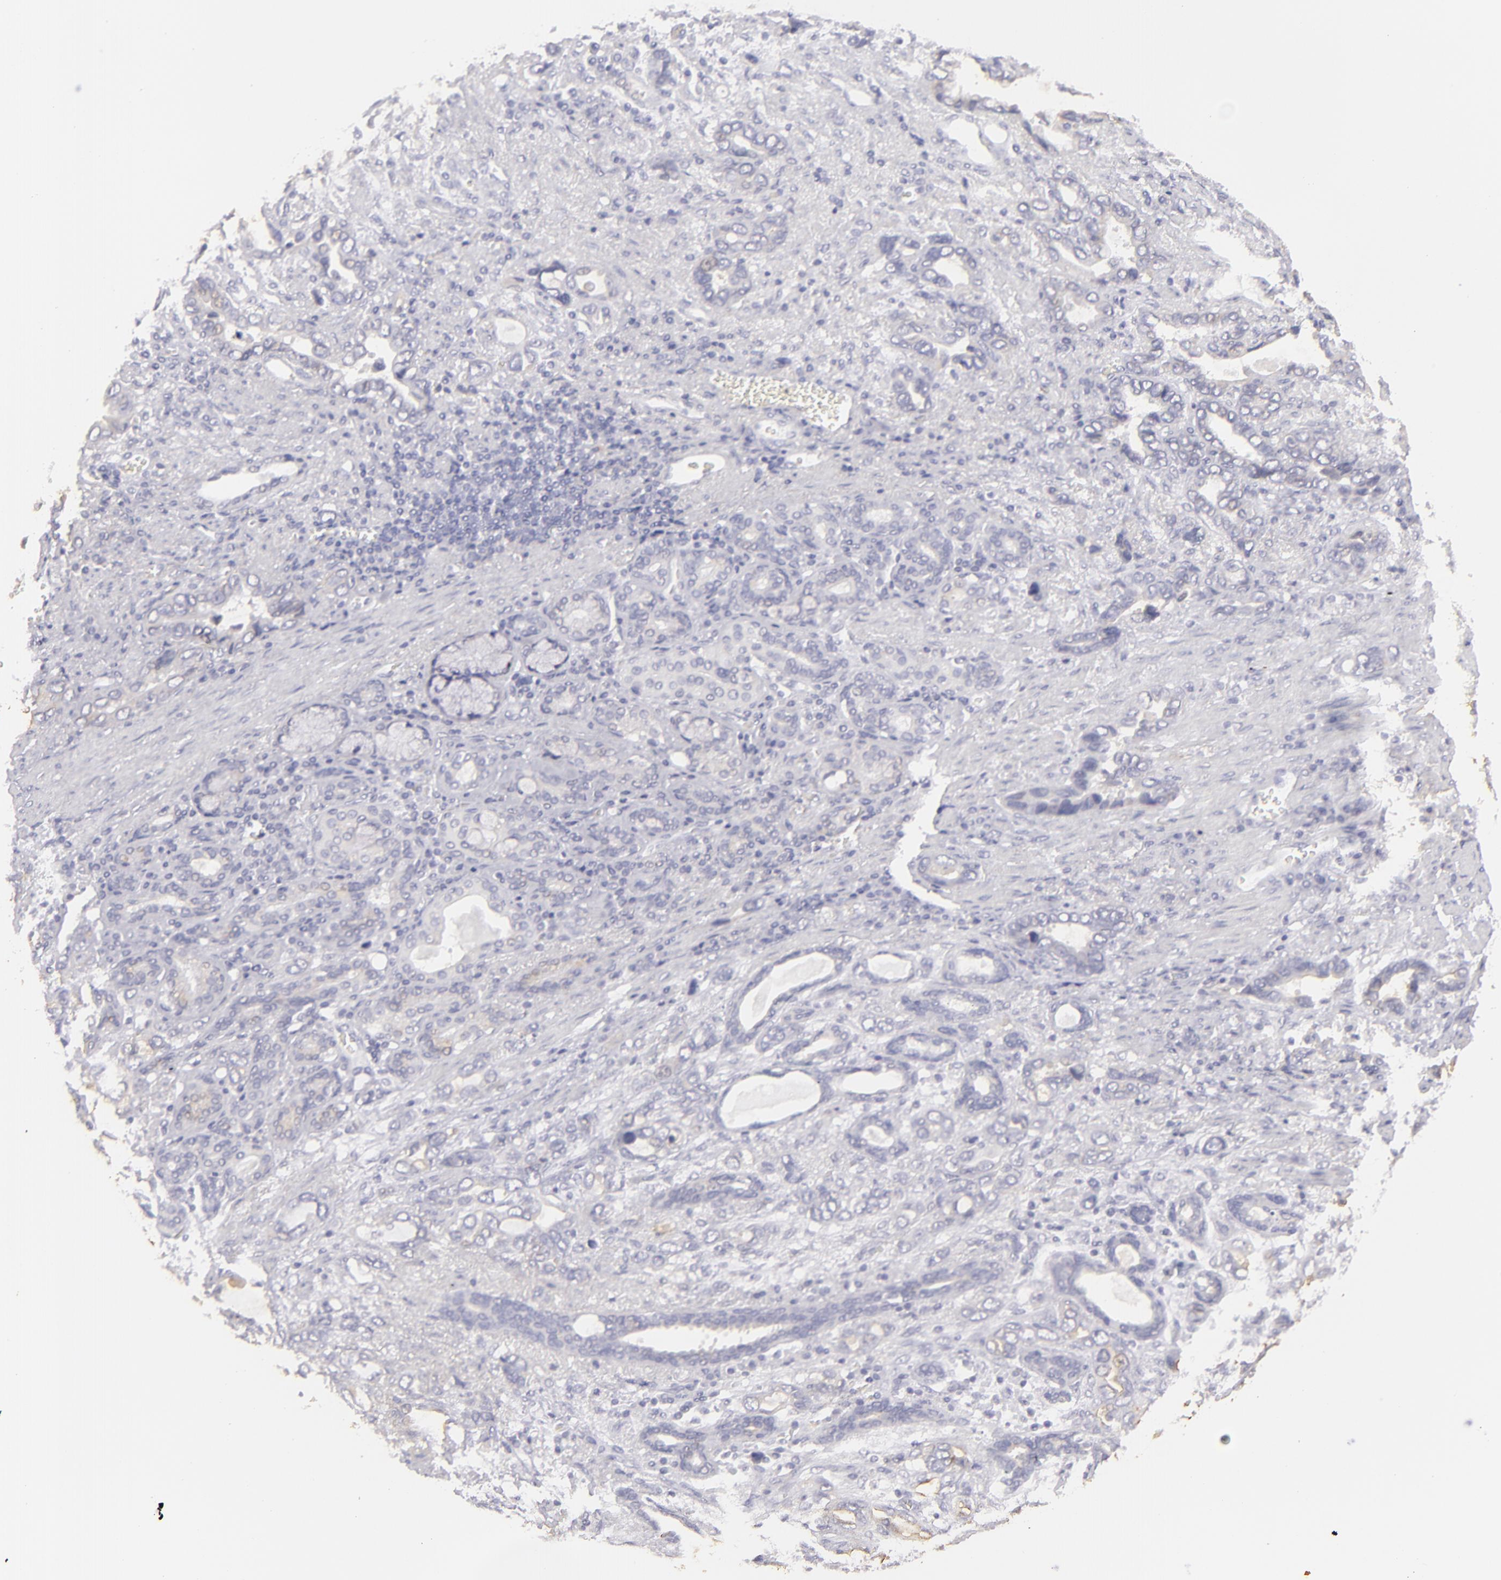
{"staining": {"intensity": "negative", "quantity": "none", "location": "none"}, "tissue": "stomach cancer", "cell_type": "Tumor cells", "image_type": "cancer", "snomed": [{"axis": "morphology", "description": "Adenocarcinoma, NOS"}, {"axis": "topography", "description": "Stomach"}], "caption": "Protein analysis of stomach cancer (adenocarcinoma) displays no significant expression in tumor cells.", "gene": "DLG4", "patient": {"sex": "male", "age": 78}}